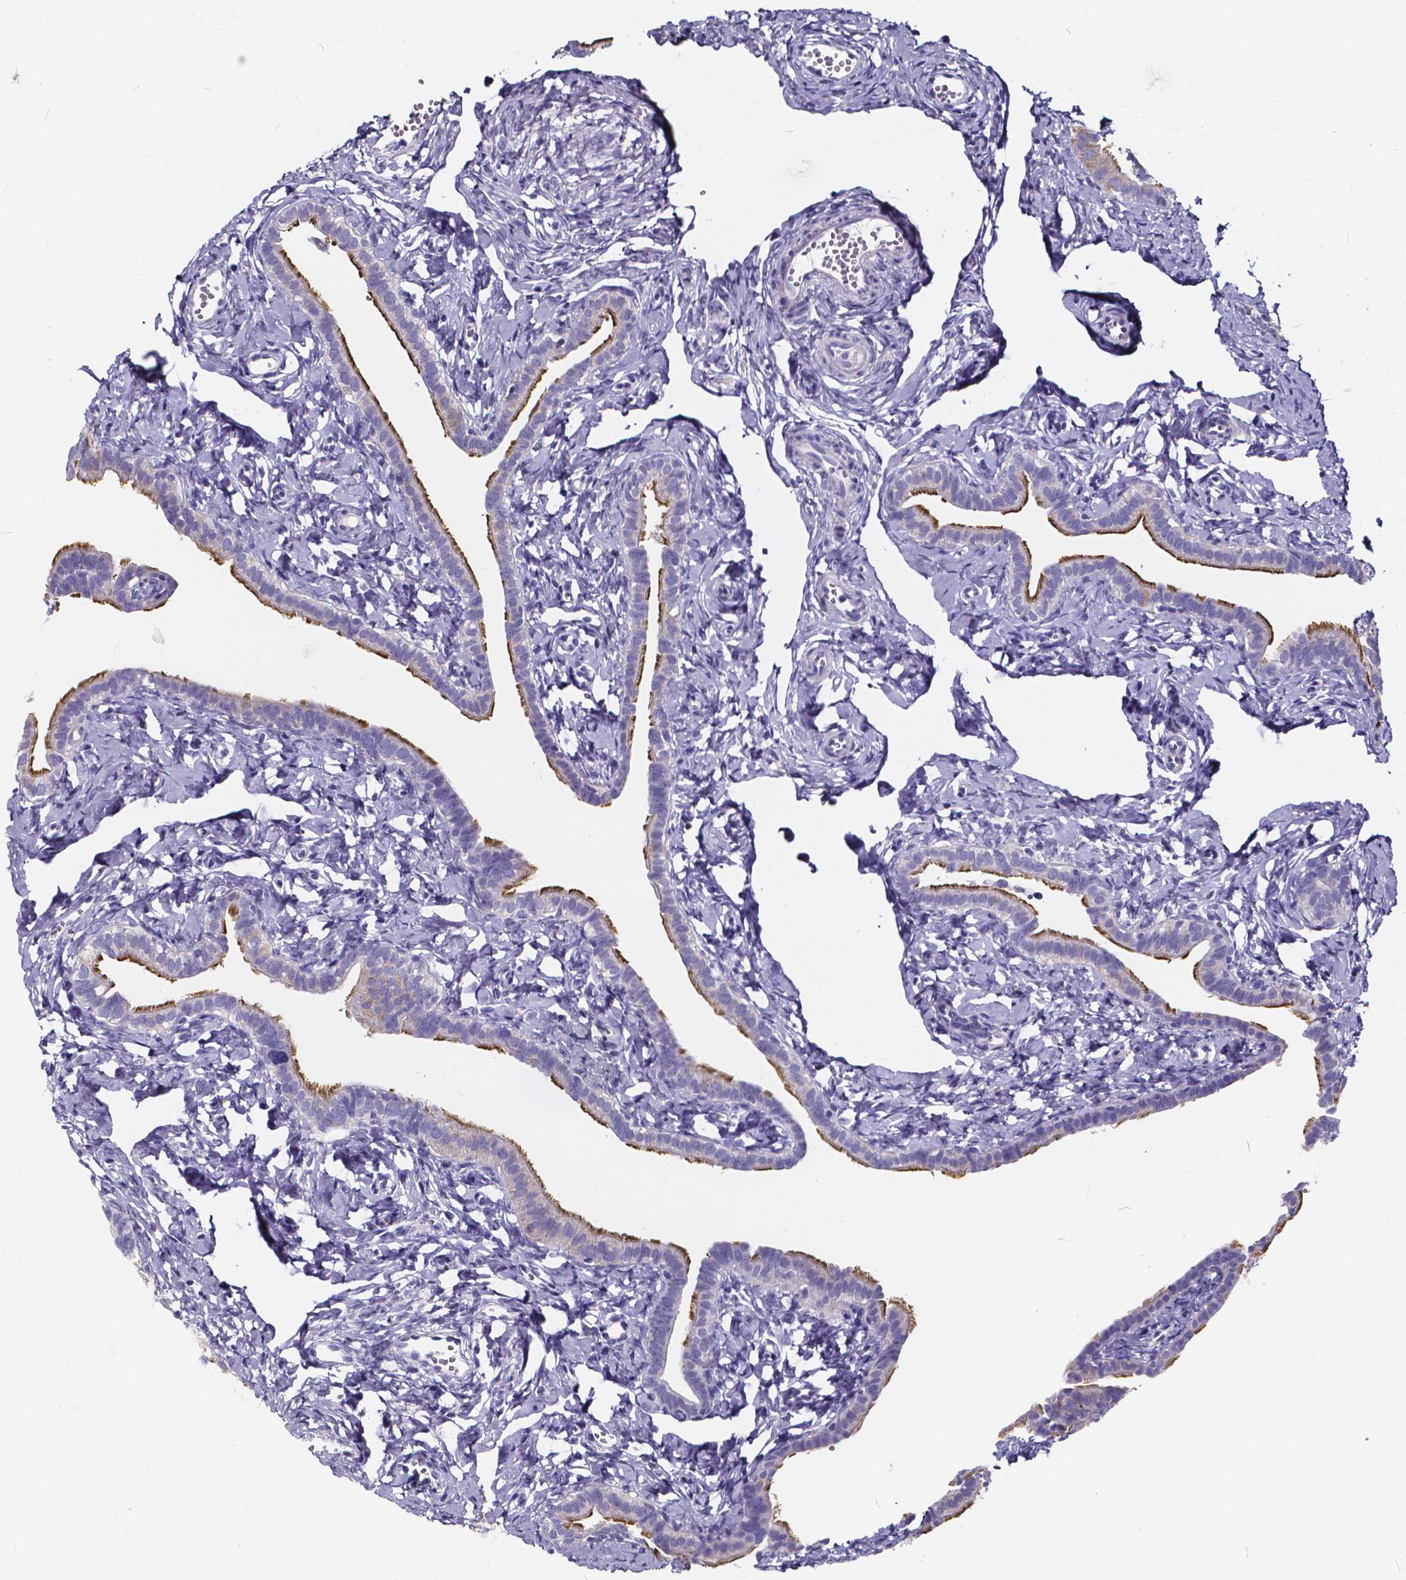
{"staining": {"intensity": "strong", "quantity": "25%-75%", "location": "cytoplasmic/membranous"}, "tissue": "fallopian tube", "cell_type": "Glandular cells", "image_type": "normal", "snomed": [{"axis": "morphology", "description": "Normal tissue, NOS"}, {"axis": "topography", "description": "Fallopian tube"}], "caption": "Protein staining demonstrates strong cytoplasmic/membranous staining in about 25%-75% of glandular cells in normal fallopian tube. The protein is stained brown, and the nuclei are stained in blue (DAB (3,3'-diaminobenzidine) IHC with brightfield microscopy, high magnification).", "gene": "SPEF2", "patient": {"sex": "female", "age": 41}}